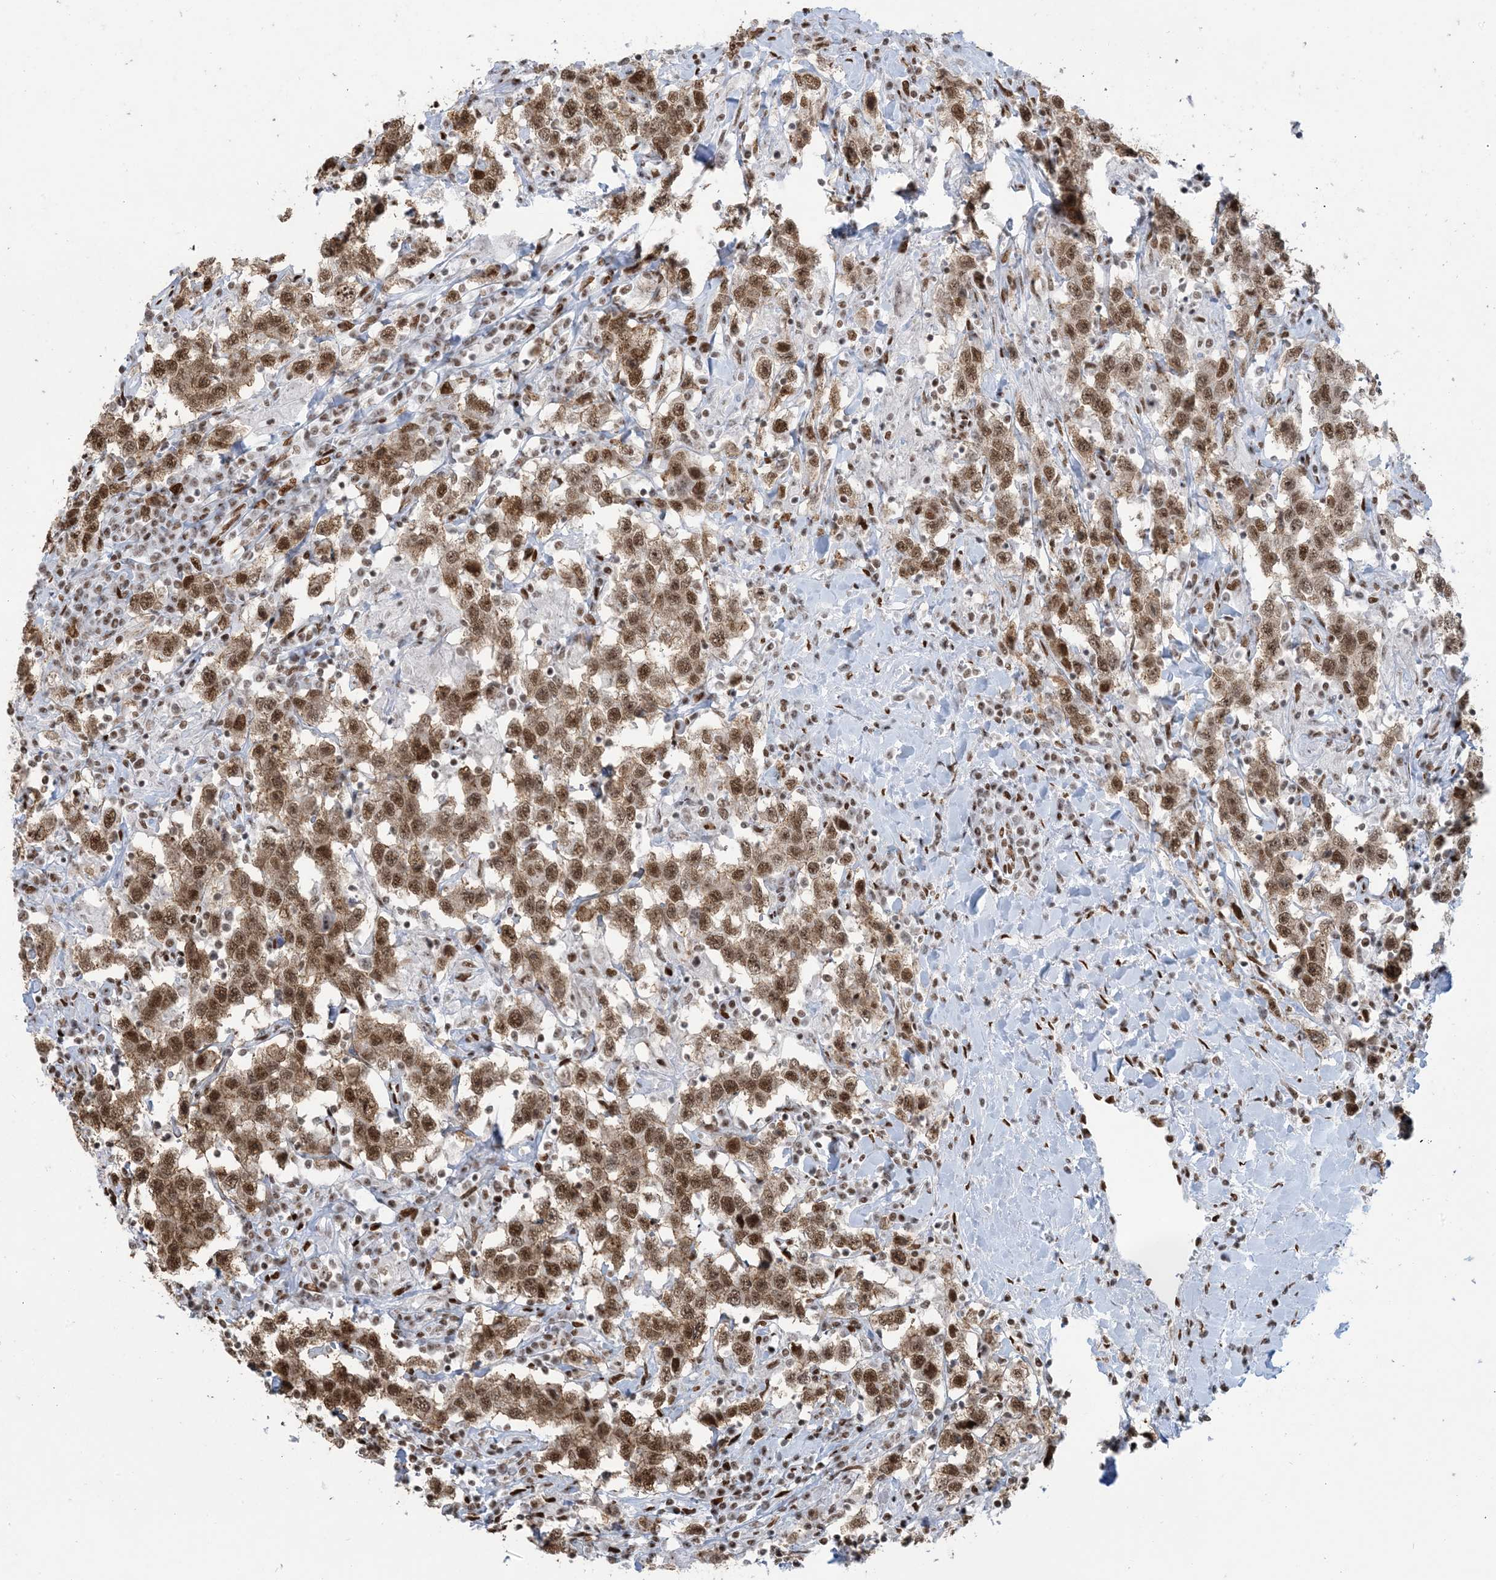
{"staining": {"intensity": "moderate", "quantity": ">75%", "location": "nuclear"}, "tissue": "testis cancer", "cell_type": "Tumor cells", "image_type": "cancer", "snomed": [{"axis": "morphology", "description": "Seminoma, NOS"}, {"axis": "topography", "description": "Testis"}], "caption": "Tumor cells show medium levels of moderate nuclear staining in about >75% of cells in testis cancer. The protein of interest is stained brown, and the nuclei are stained in blue (DAB IHC with brightfield microscopy, high magnification).", "gene": "STAG1", "patient": {"sex": "male", "age": 41}}